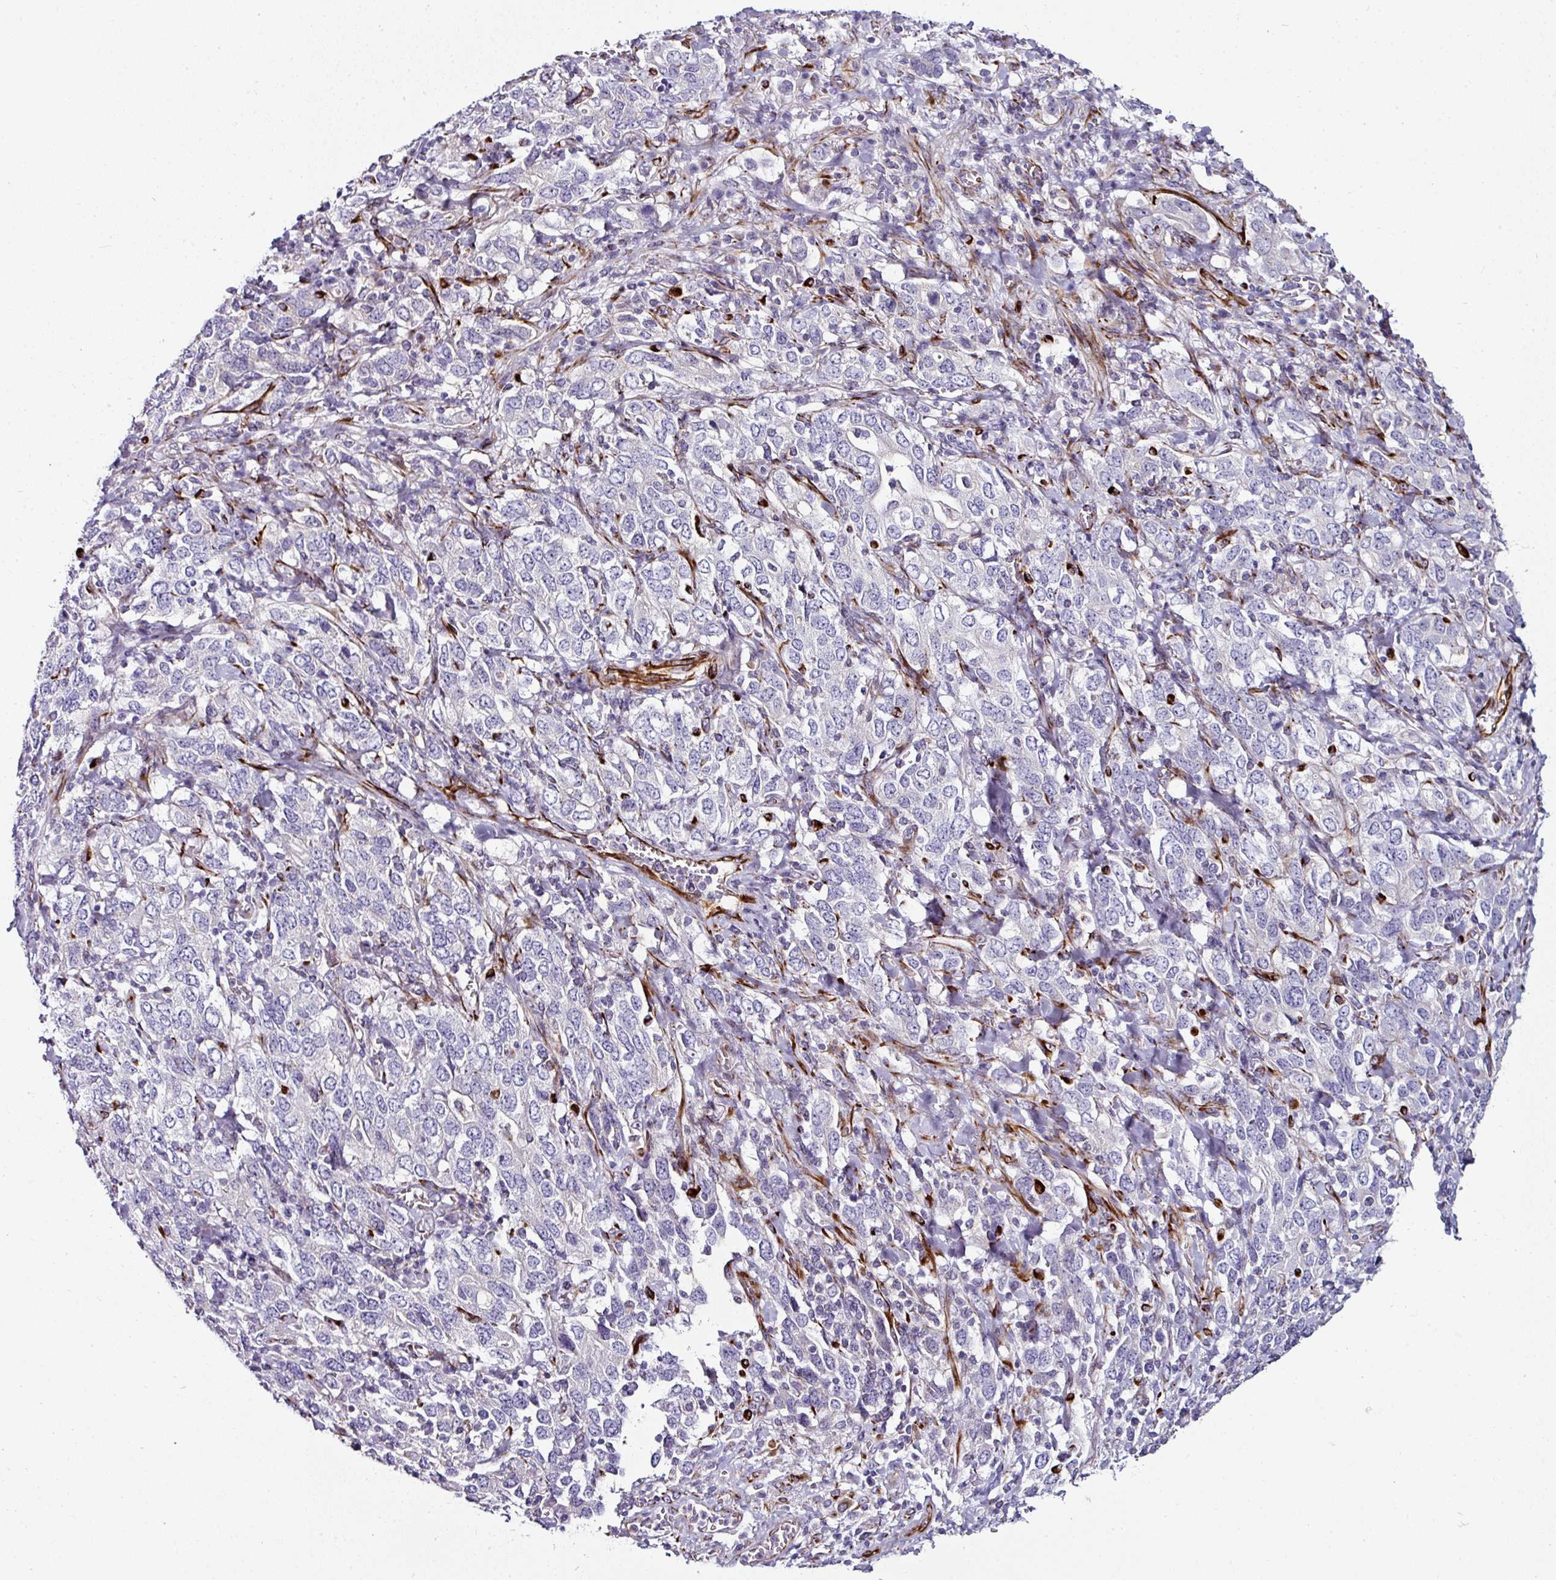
{"staining": {"intensity": "negative", "quantity": "none", "location": "none"}, "tissue": "stomach cancer", "cell_type": "Tumor cells", "image_type": "cancer", "snomed": [{"axis": "morphology", "description": "Adenocarcinoma, NOS"}, {"axis": "topography", "description": "Stomach, upper"}, {"axis": "topography", "description": "Stomach"}], "caption": "The immunohistochemistry micrograph has no significant staining in tumor cells of adenocarcinoma (stomach) tissue.", "gene": "TMPRSS9", "patient": {"sex": "male", "age": 62}}